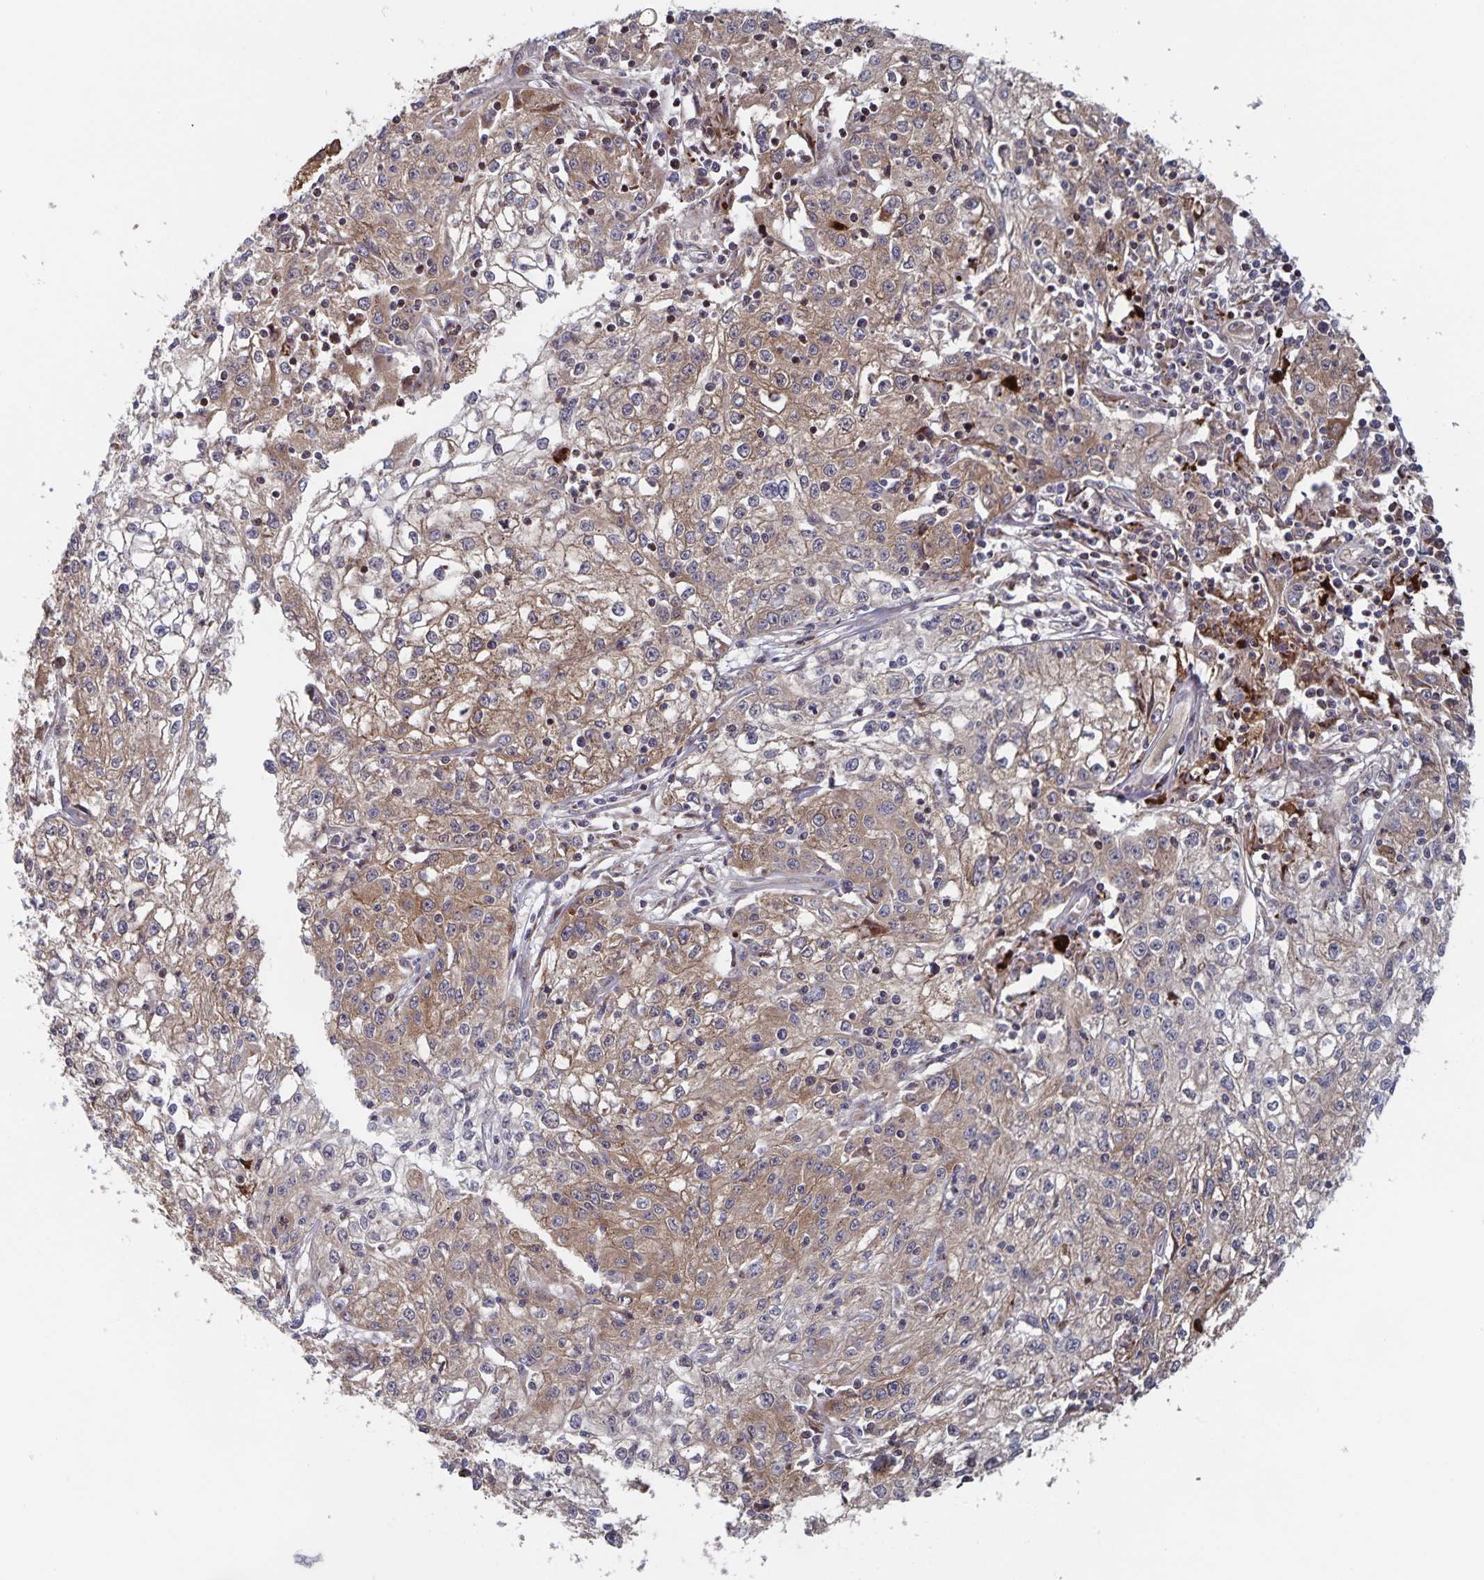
{"staining": {"intensity": "moderate", "quantity": "25%-75%", "location": "cytoplasmic/membranous"}, "tissue": "cervical cancer", "cell_type": "Tumor cells", "image_type": "cancer", "snomed": [{"axis": "morphology", "description": "Squamous cell carcinoma, NOS"}, {"axis": "topography", "description": "Cervix"}], "caption": "Human cervical squamous cell carcinoma stained with a brown dye shows moderate cytoplasmic/membranous positive expression in about 25%-75% of tumor cells.", "gene": "ACACA", "patient": {"sex": "female", "age": 85}}